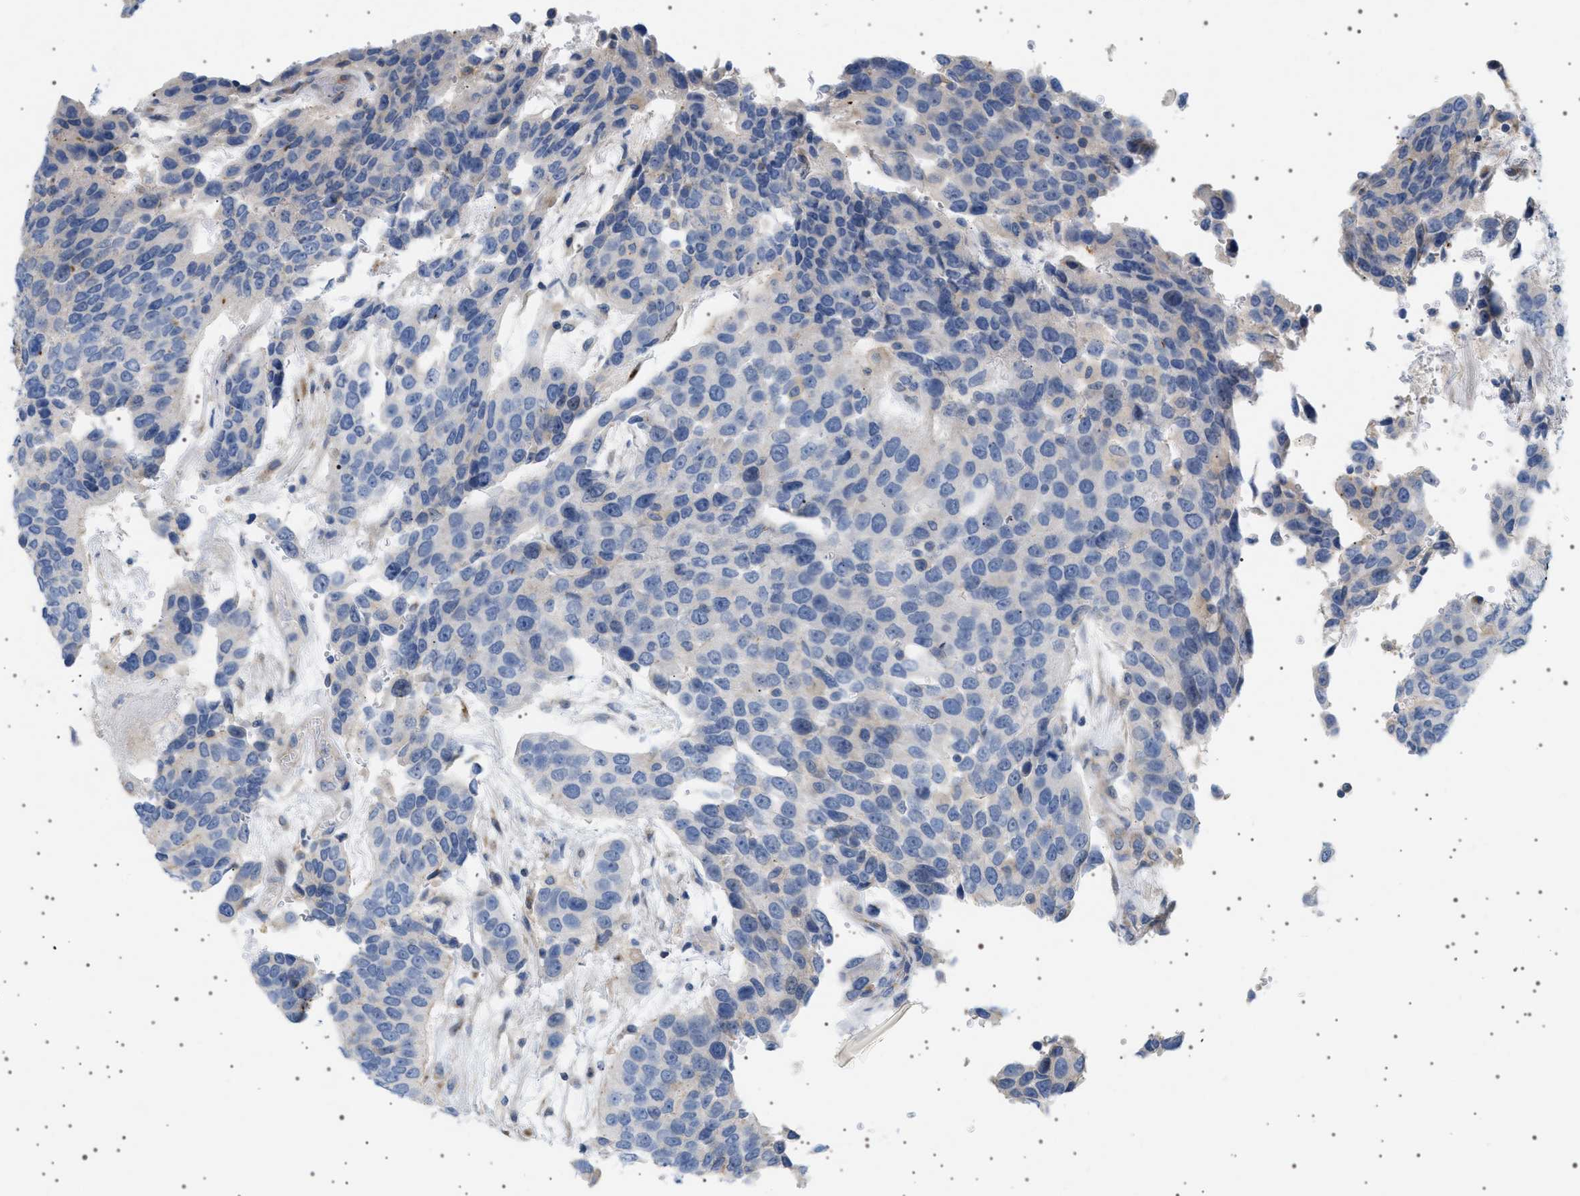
{"staining": {"intensity": "negative", "quantity": "none", "location": "none"}, "tissue": "urothelial cancer", "cell_type": "Tumor cells", "image_type": "cancer", "snomed": [{"axis": "morphology", "description": "Urothelial carcinoma, High grade"}, {"axis": "topography", "description": "Urinary bladder"}], "caption": "Urothelial cancer stained for a protein using IHC displays no positivity tumor cells.", "gene": "ADCY10", "patient": {"sex": "female", "age": 80}}